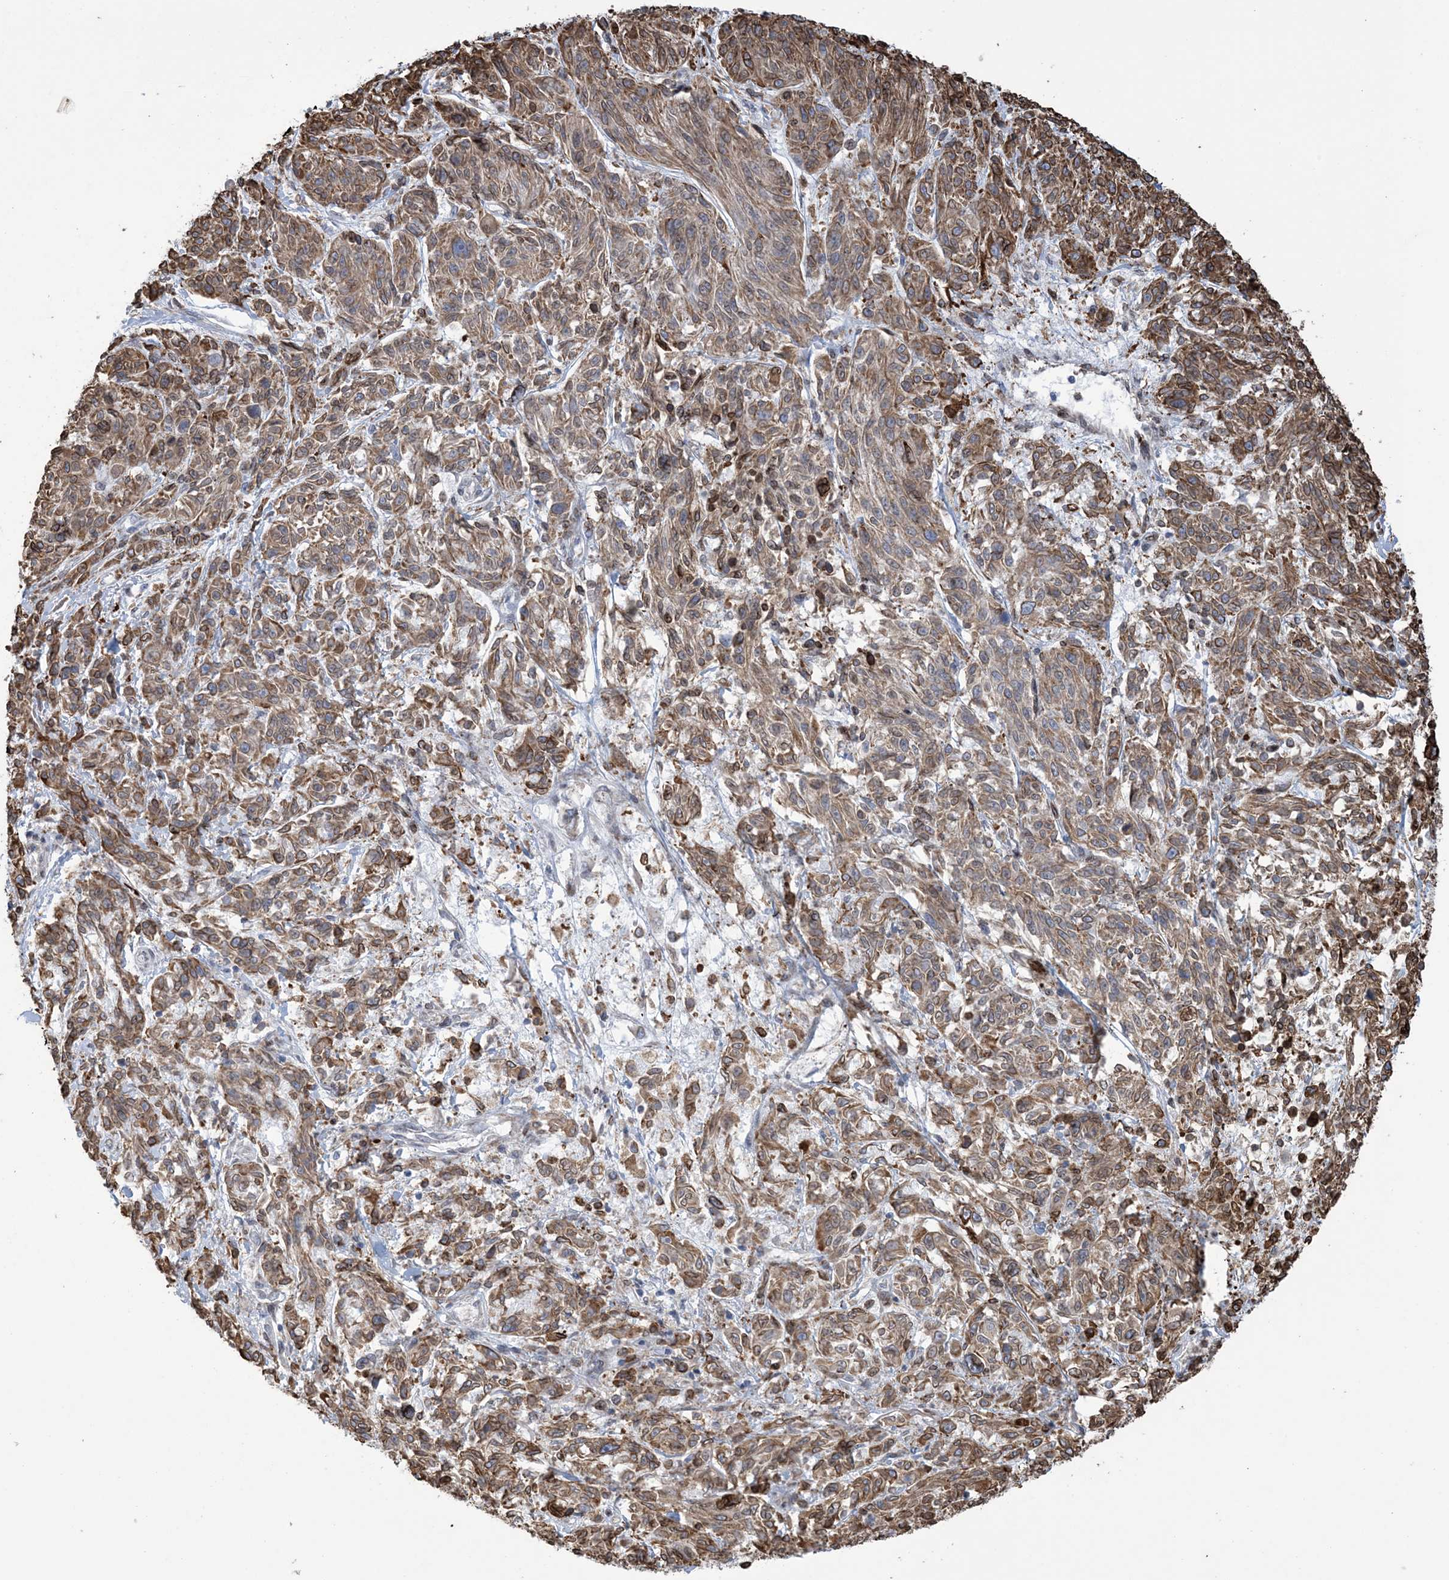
{"staining": {"intensity": "strong", "quantity": ">75%", "location": "cytoplasmic/membranous"}, "tissue": "melanoma", "cell_type": "Tumor cells", "image_type": "cancer", "snomed": [{"axis": "morphology", "description": "Malignant melanoma, NOS"}, {"axis": "topography", "description": "Skin"}], "caption": "Malignant melanoma stained for a protein shows strong cytoplasmic/membranous positivity in tumor cells. (brown staining indicates protein expression, while blue staining denotes nuclei).", "gene": "SHANK1", "patient": {"sex": "male", "age": 53}}